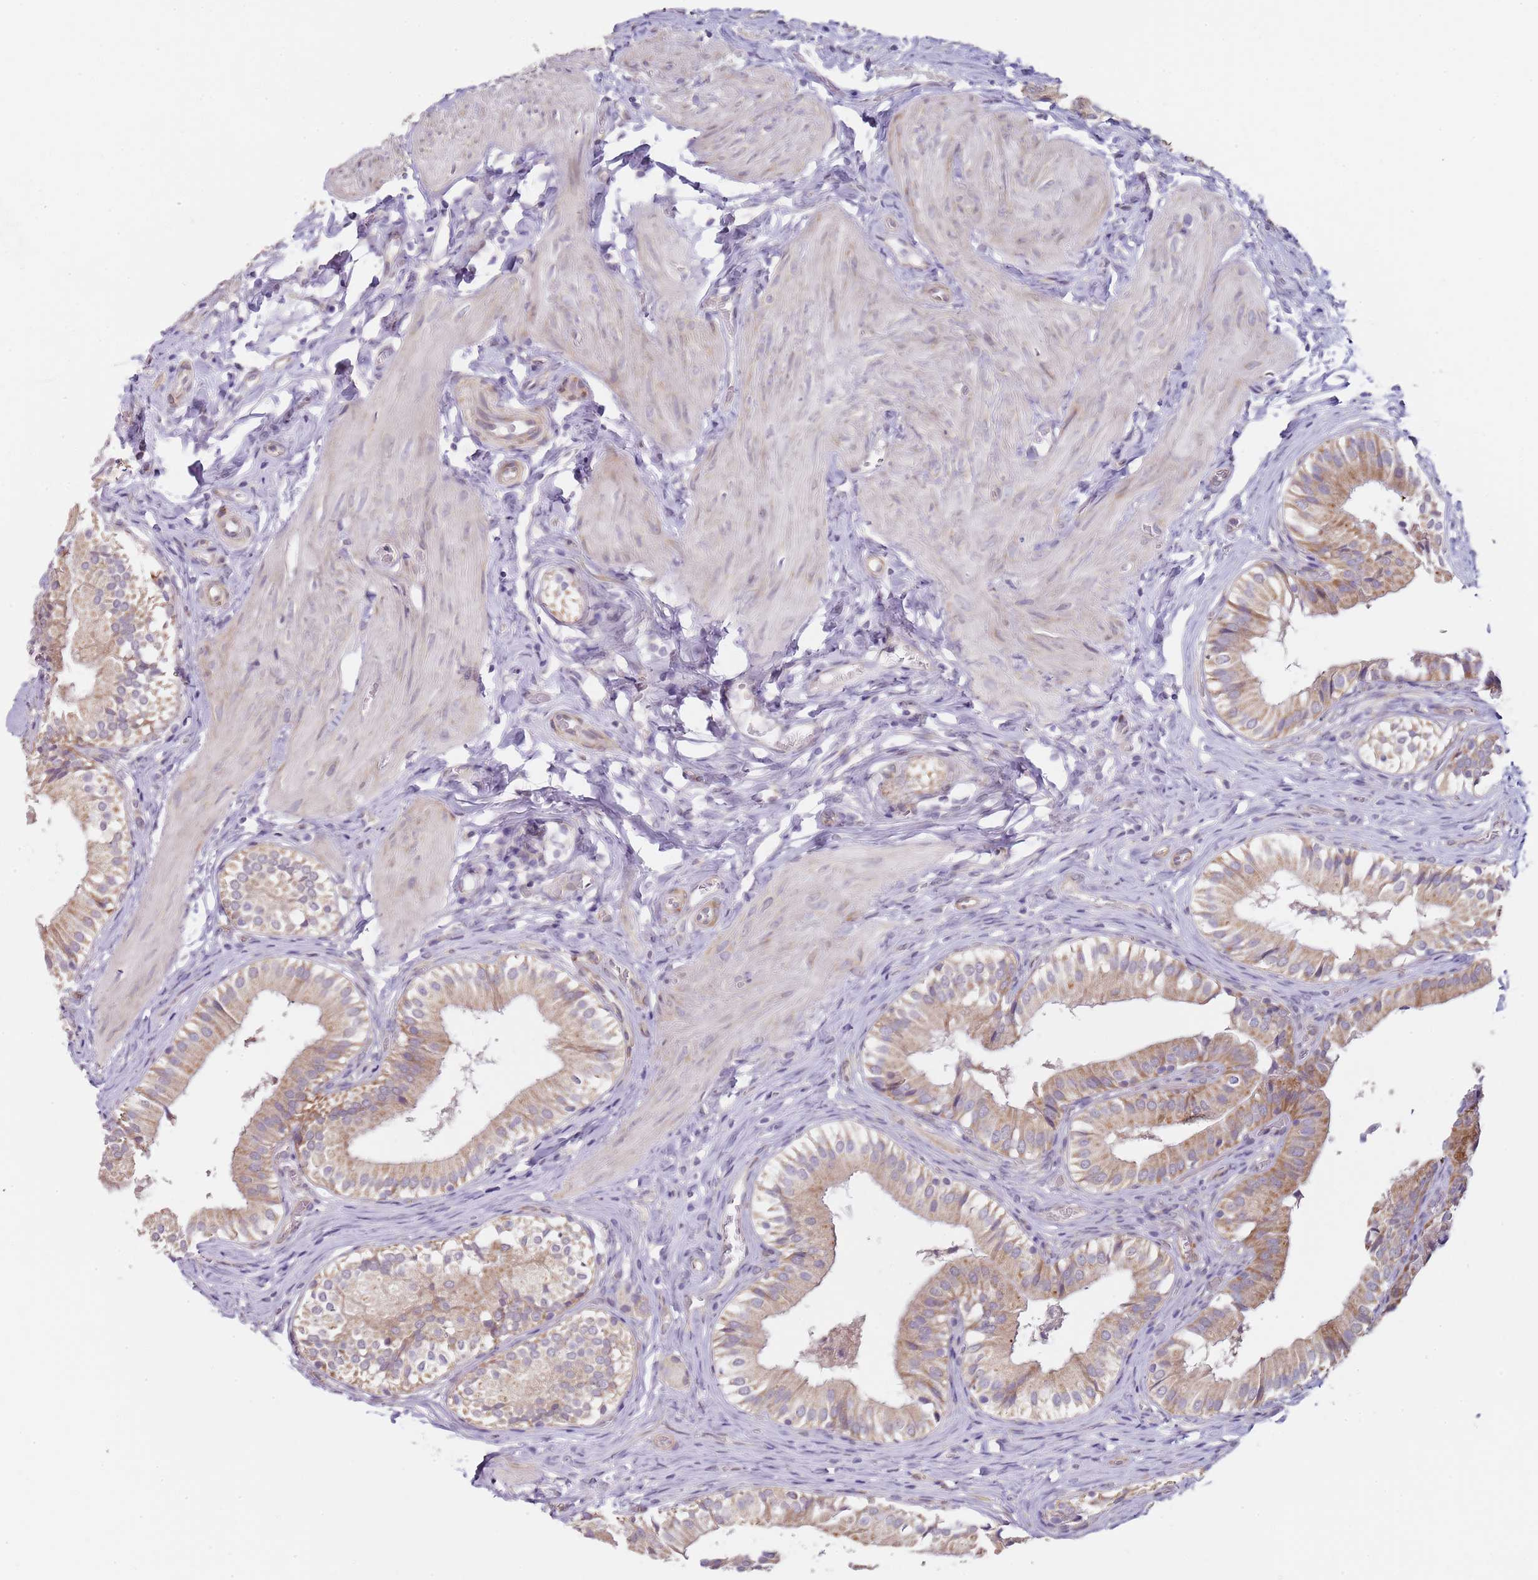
{"staining": {"intensity": "moderate", "quantity": "25%-75%", "location": "cytoplasmic/membranous"}, "tissue": "gallbladder", "cell_type": "Glandular cells", "image_type": "normal", "snomed": [{"axis": "morphology", "description": "Normal tissue, NOS"}, {"axis": "topography", "description": "Gallbladder"}], "caption": "Gallbladder stained with a brown dye demonstrates moderate cytoplasmic/membranous positive positivity in about 25%-75% of glandular cells.", "gene": "TBC1D9", "patient": {"sex": "female", "age": 47}}